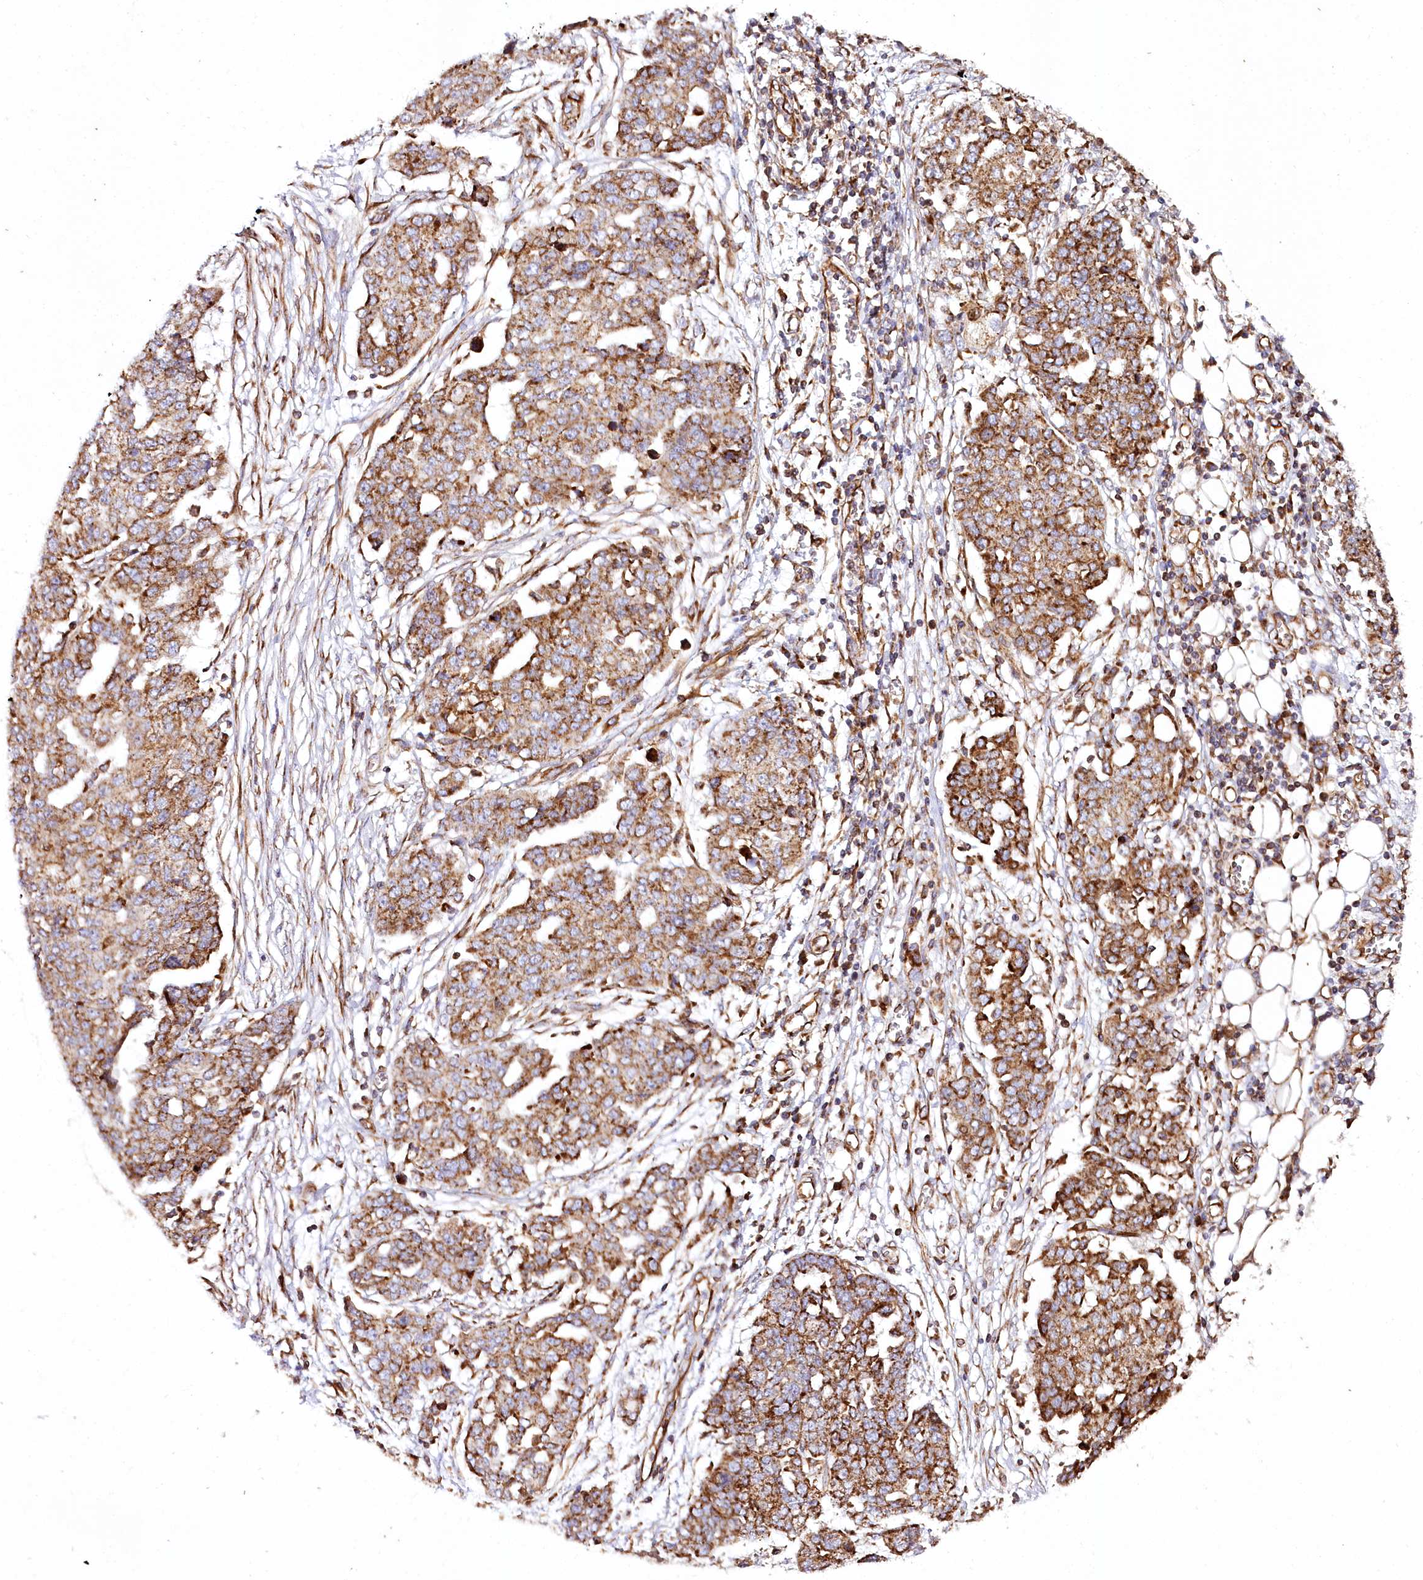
{"staining": {"intensity": "strong", "quantity": ">75%", "location": "cytoplasmic/membranous"}, "tissue": "ovarian cancer", "cell_type": "Tumor cells", "image_type": "cancer", "snomed": [{"axis": "morphology", "description": "Cystadenocarcinoma, serous, NOS"}, {"axis": "topography", "description": "Soft tissue"}, {"axis": "topography", "description": "Ovary"}], "caption": "The immunohistochemical stain shows strong cytoplasmic/membranous positivity in tumor cells of ovarian serous cystadenocarcinoma tissue.", "gene": "THUMPD3", "patient": {"sex": "female", "age": 57}}